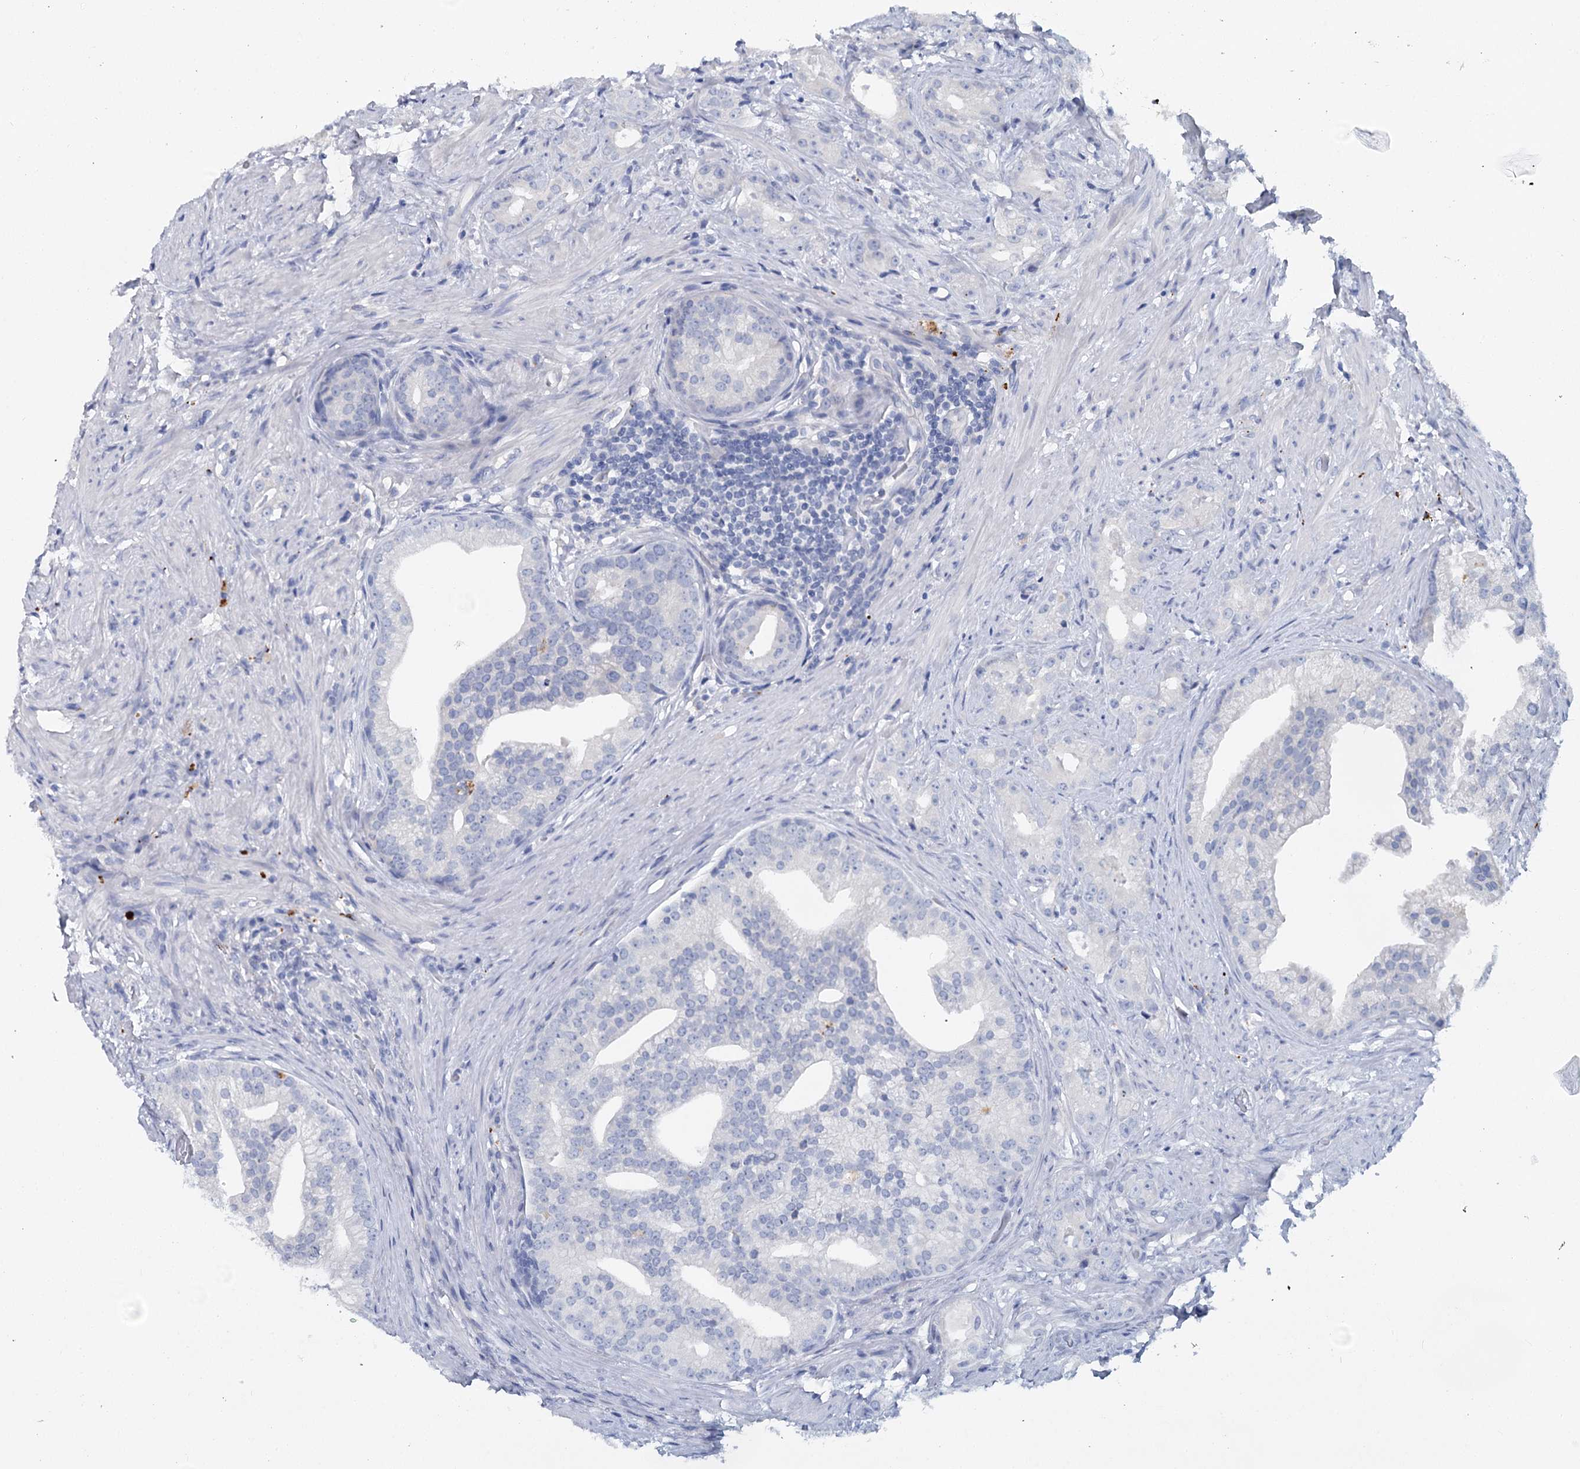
{"staining": {"intensity": "negative", "quantity": "none", "location": "none"}, "tissue": "prostate cancer", "cell_type": "Tumor cells", "image_type": "cancer", "snomed": [{"axis": "morphology", "description": "Adenocarcinoma, Low grade"}, {"axis": "topography", "description": "Prostate"}], "caption": "The histopathology image shows no significant positivity in tumor cells of adenocarcinoma (low-grade) (prostate).", "gene": "METTL7B", "patient": {"sex": "male", "age": 71}}